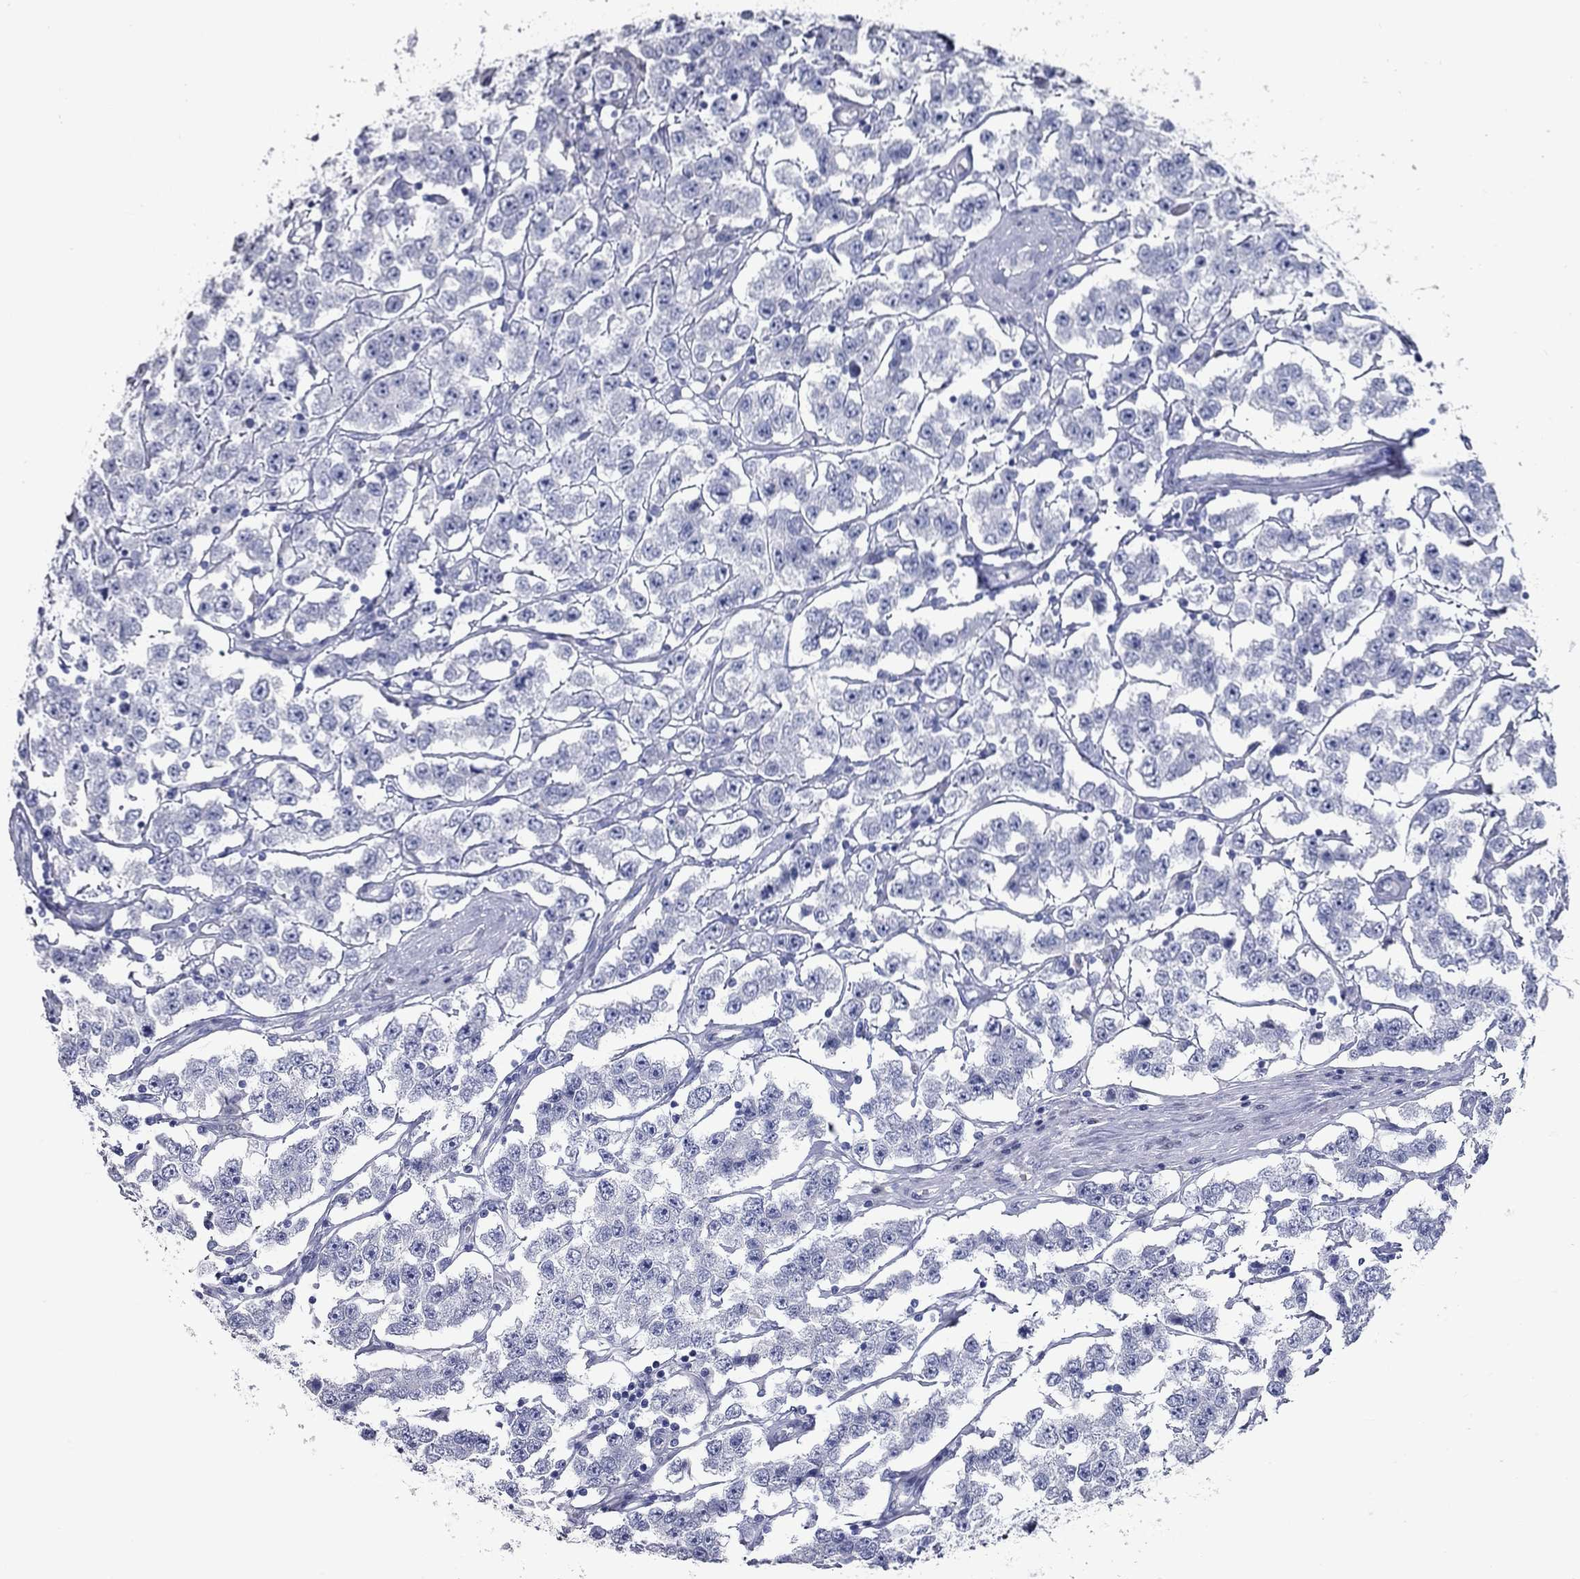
{"staining": {"intensity": "negative", "quantity": "none", "location": "none"}, "tissue": "testis cancer", "cell_type": "Tumor cells", "image_type": "cancer", "snomed": [{"axis": "morphology", "description": "Seminoma, NOS"}, {"axis": "topography", "description": "Testis"}], "caption": "The immunohistochemistry (IHC) photomicrograph has no significant expression in tumor cells of testis seminoma tissue.", "gene": "TAC1", "patient": {"sex": "male", "age": 52}}